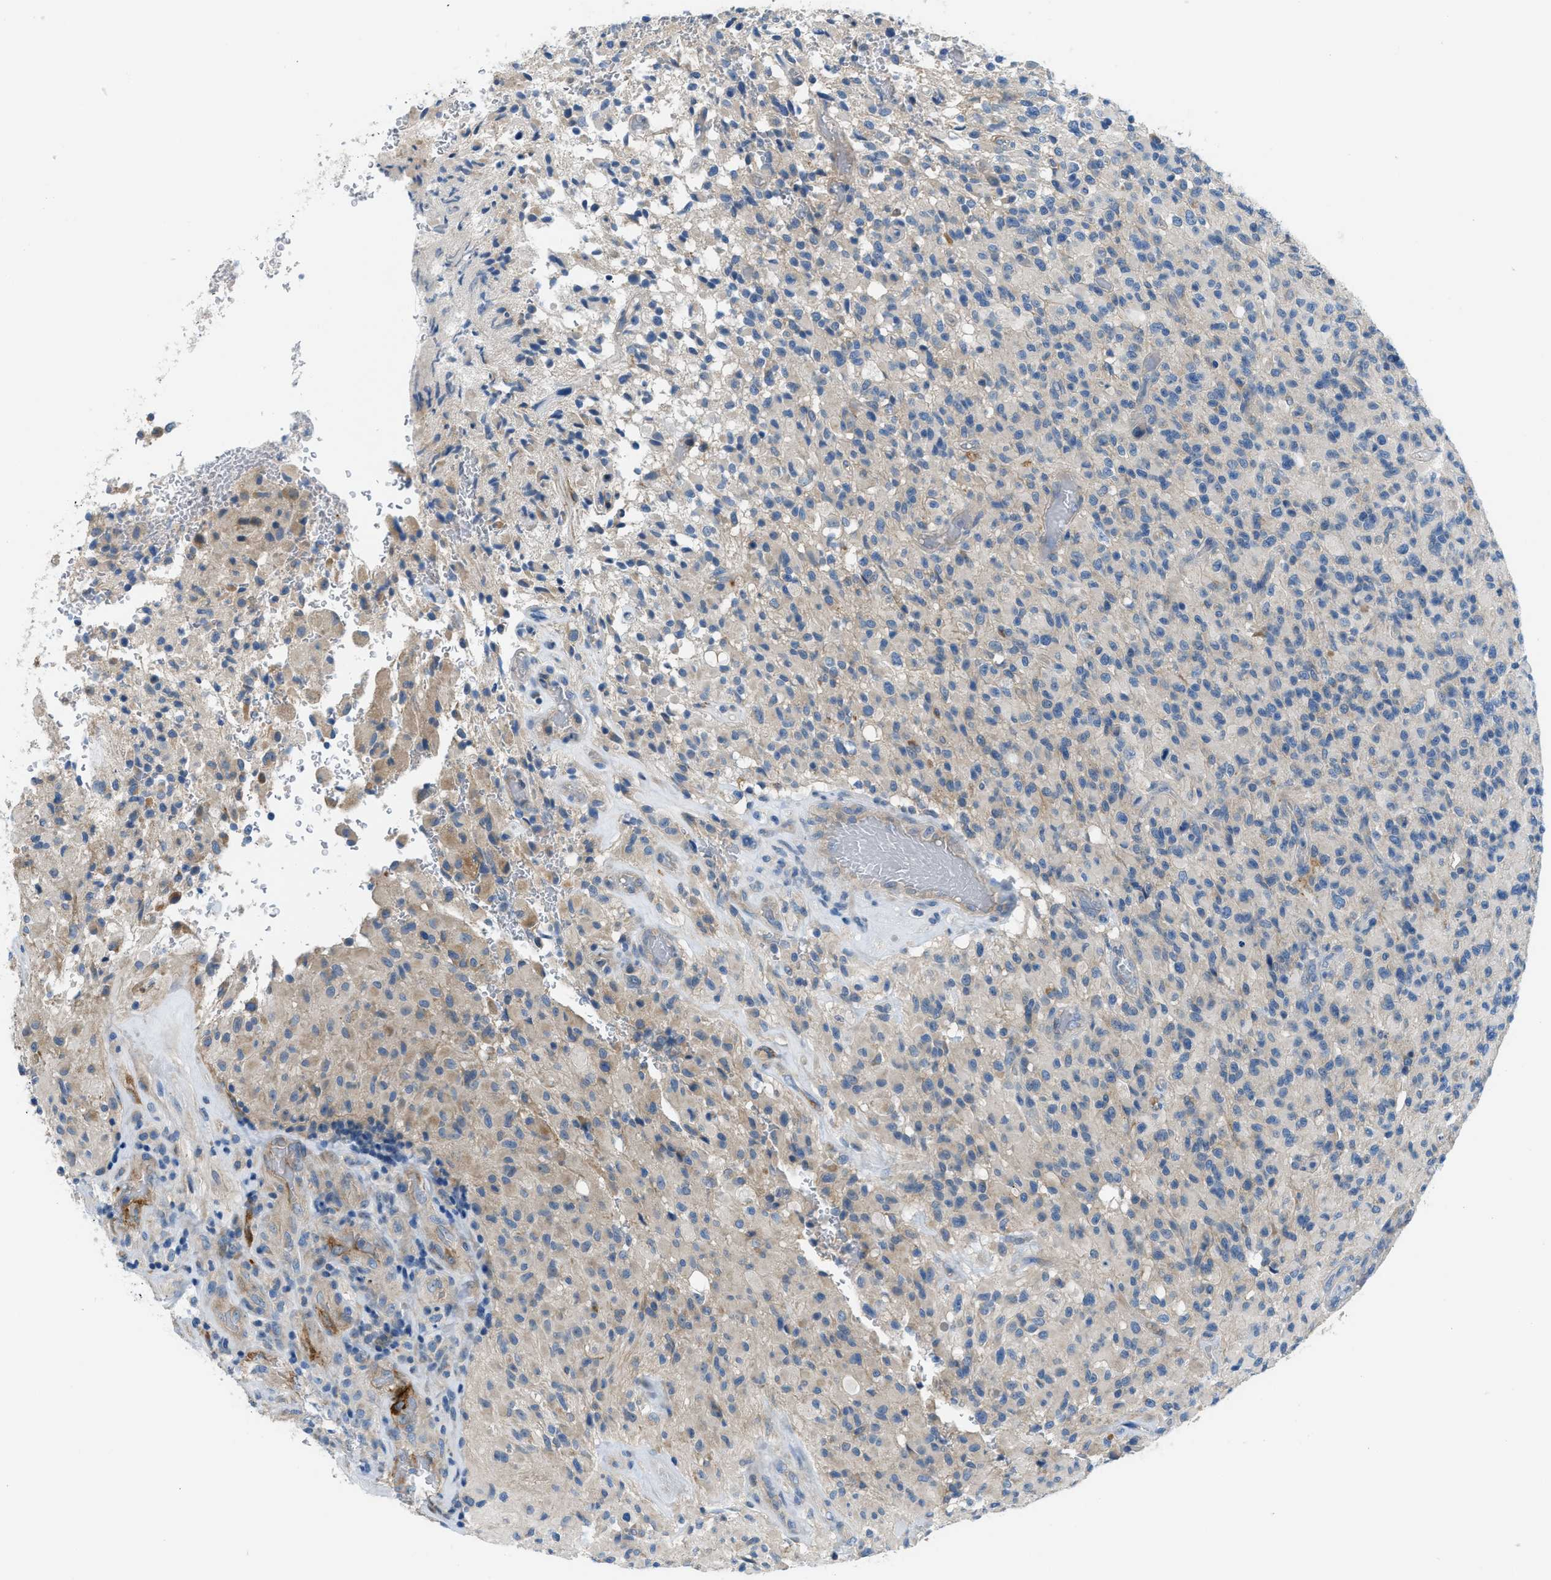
{"staining": {"intensity": "weak", "quantity": "<25%", "location": "cytoplasmic/membranous"}, "tissue": "glioma", "cell_type": "Tumor cells", "image_type": "cancer", "snomed": [{"axis": "morphology", "description": "Glioma, malignant, High grade"}, {"axis": "topography", "description": "Brain"}], "caption": "There is no significant expression in tumor cells of glioma.", "gene": "COL15A1", "patient": {"sex": "male", "age": 71}}